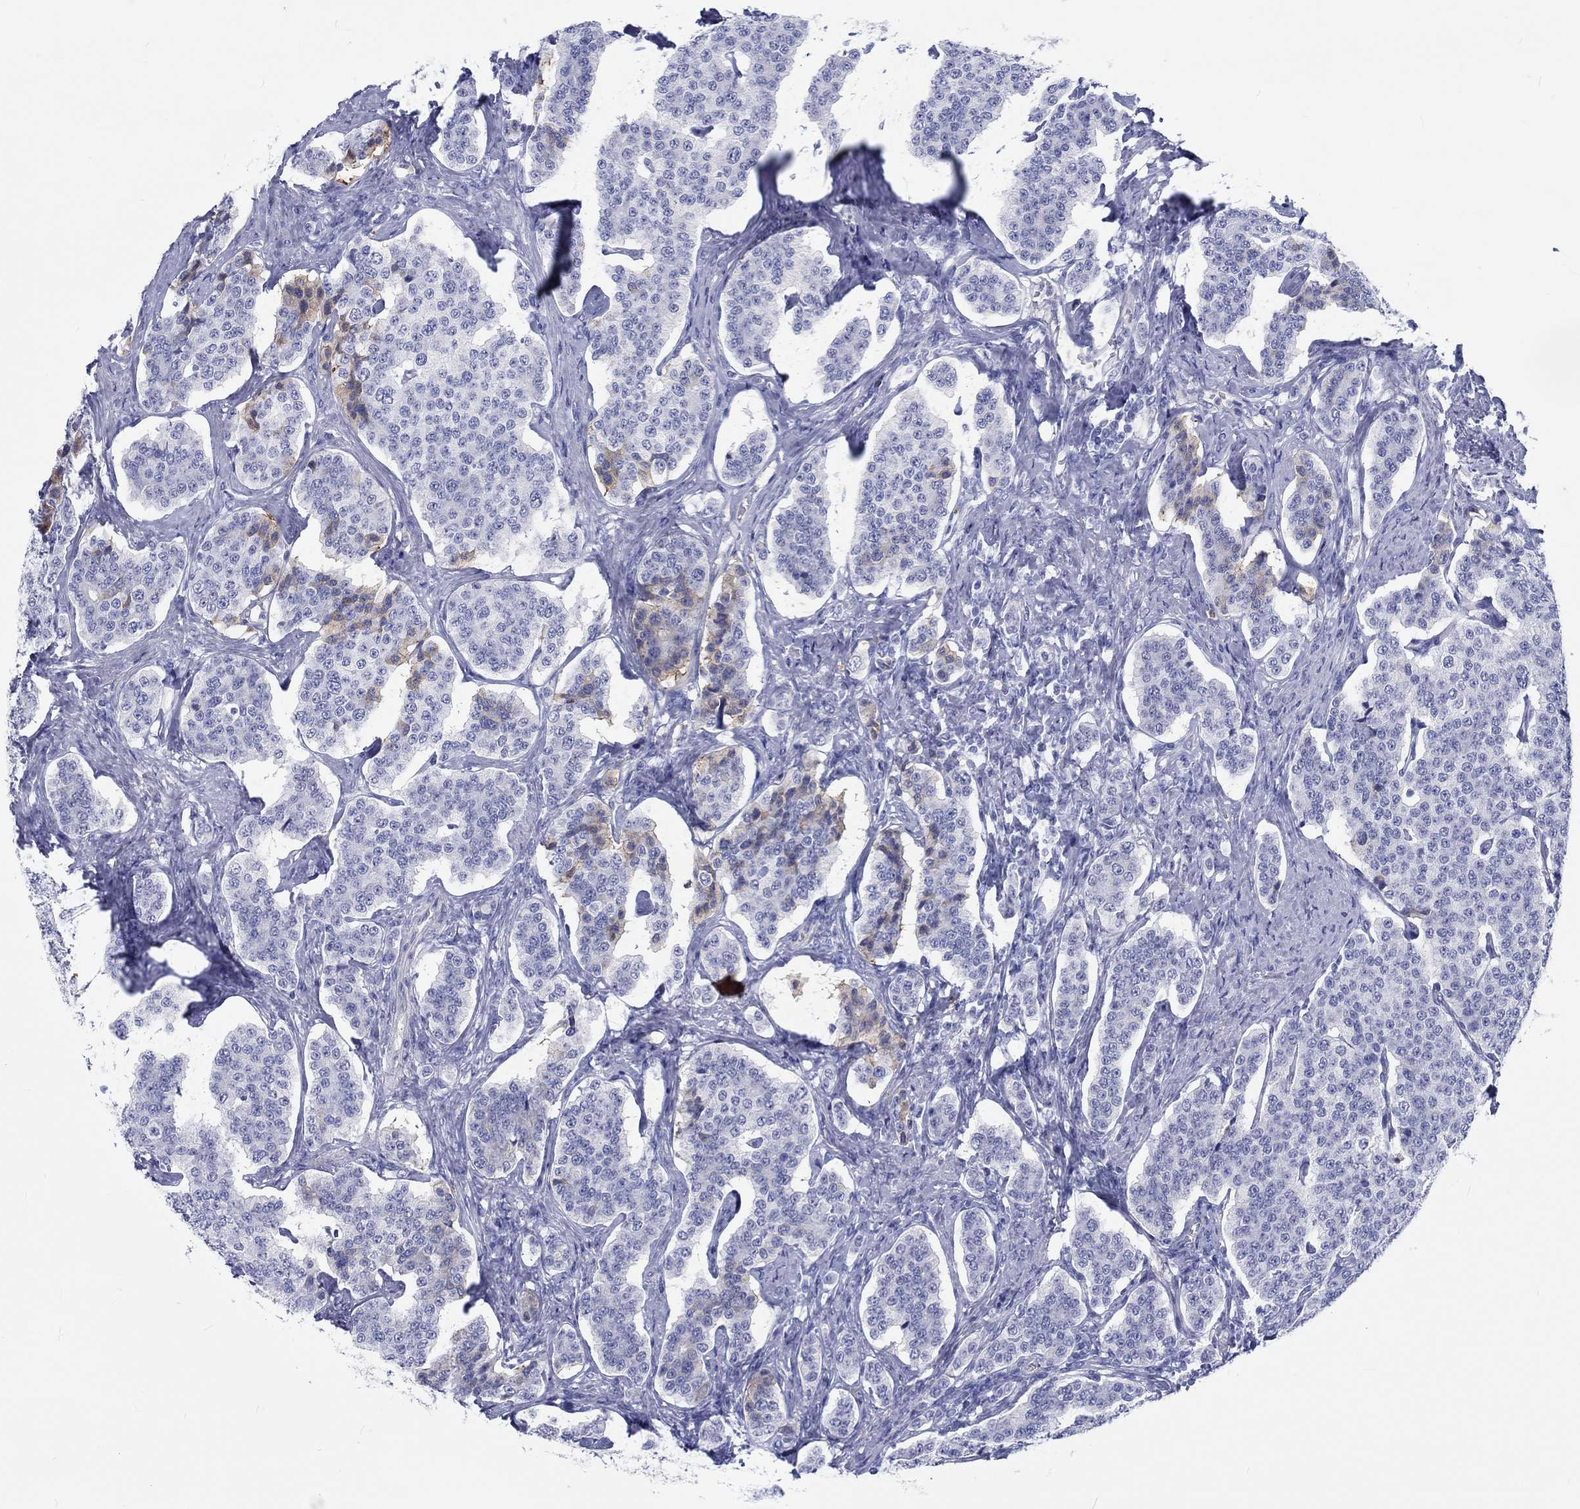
{"staining": {"intensity": "negative", "quantity": "none", "location": "none"}, "tissue": "carcinoid", "cell_type": "Tumor cells", "image_type": "cancer", "snomed": [{"axis": "morphology", "description": "Carcinoid, malignant, NOS"}, {"axis": "topography", "description": "Small intestine"}], "caption": "Tumor cells show no significant protein expression in carcinoid.", "gene": "CDY2B", "patient": {"sex": "female", "age": 58}}